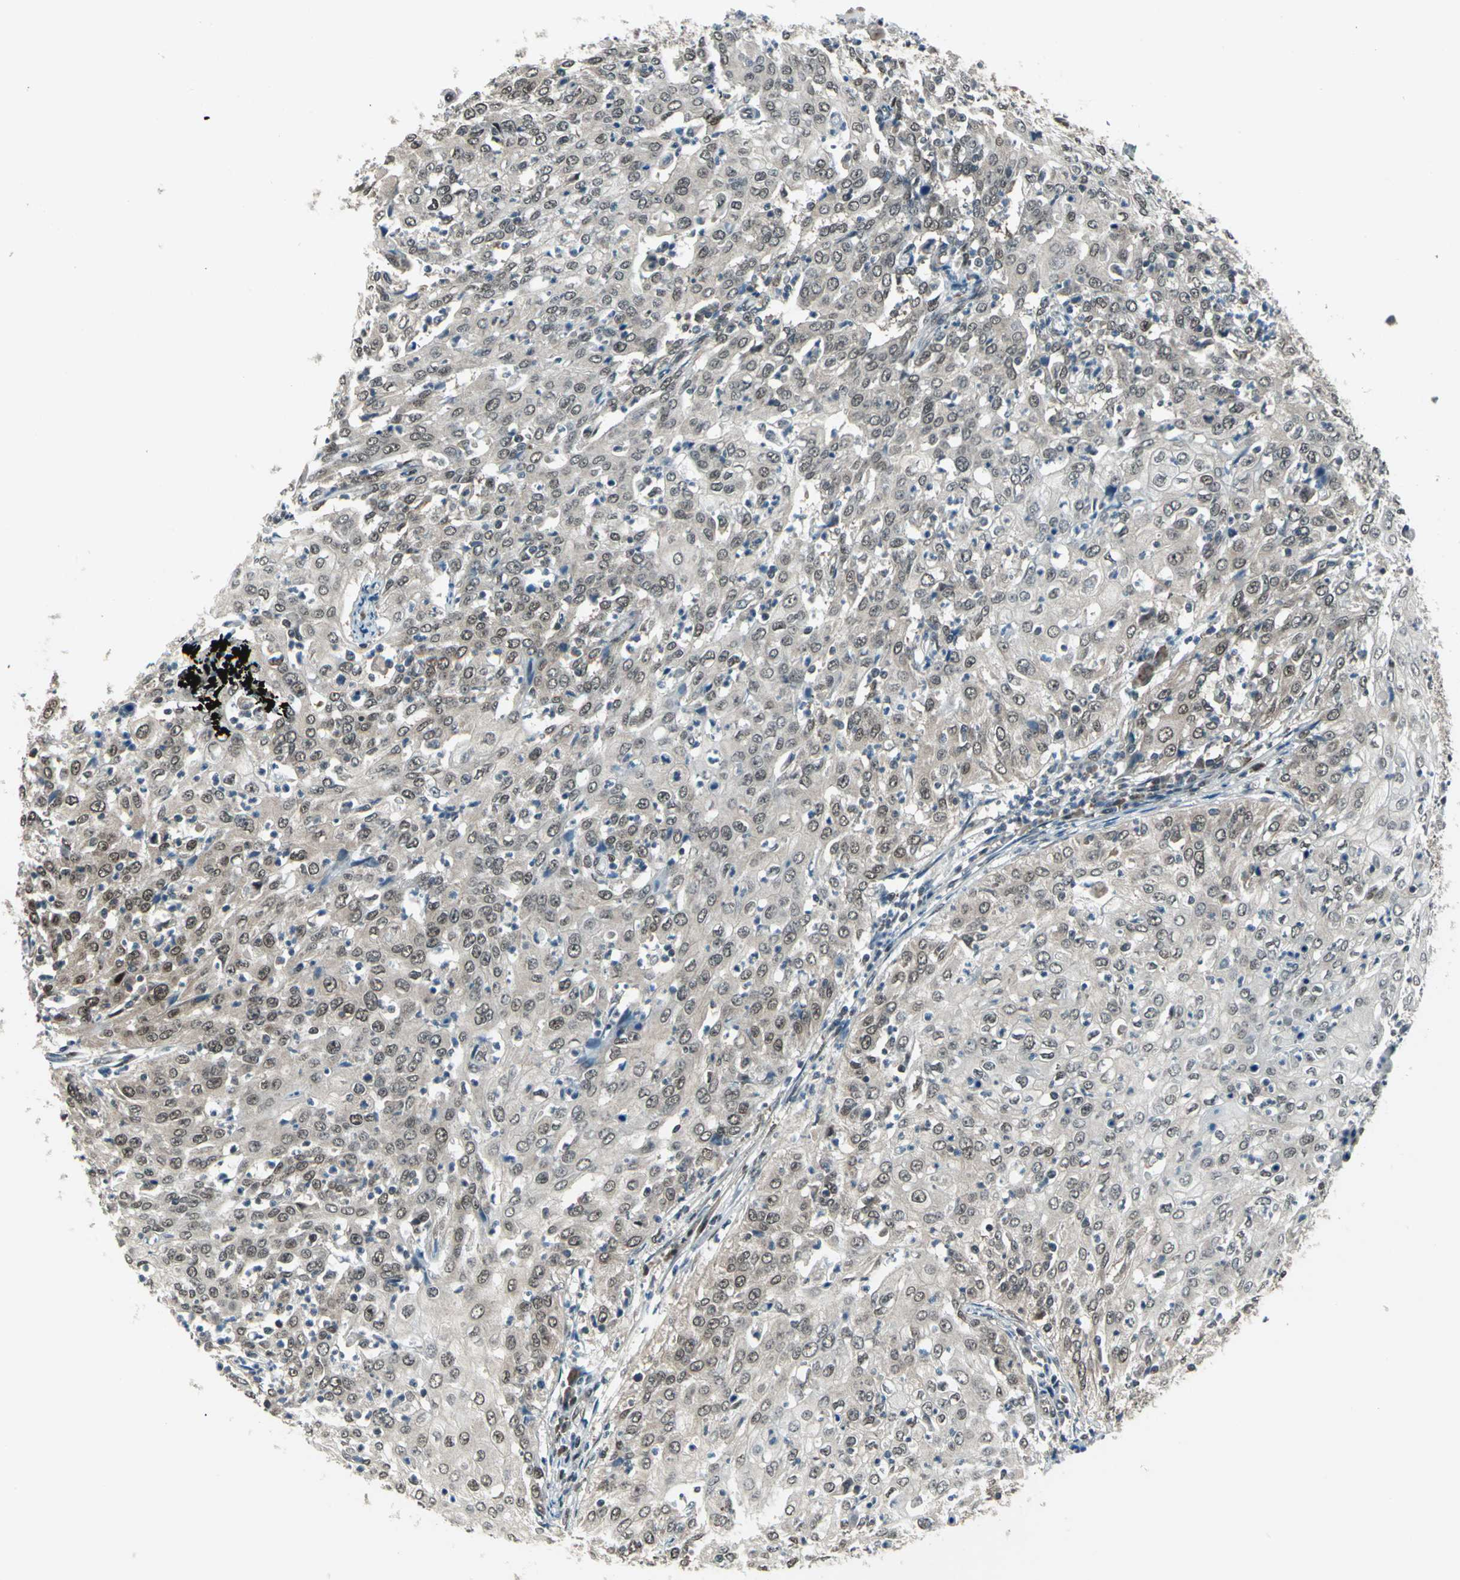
{"staining": {"intensity": "weak", "quantity": "25%-75%", "location": "cytoplasmic/membranous,nuclear"}, "tissue": "cervical cancer", "cell_type": "Tumor cells", "image_type": "cancer", "snomed": [{"axis": "morphology", "description": "Squamous cell carcinoma, NOS"}, {"axis": "topography", "description": "Cervix"}], "caption": "Cervical cancer (squamous cell carcinoma) stained with immunohistochemistry (IHC) exhibits weak cytoplasmic/membranous and nuclear positivity in approximately 25%-75% of tumor cells.", "gene": "COPS5", "patient": {"sex": "female", "age": 39}}